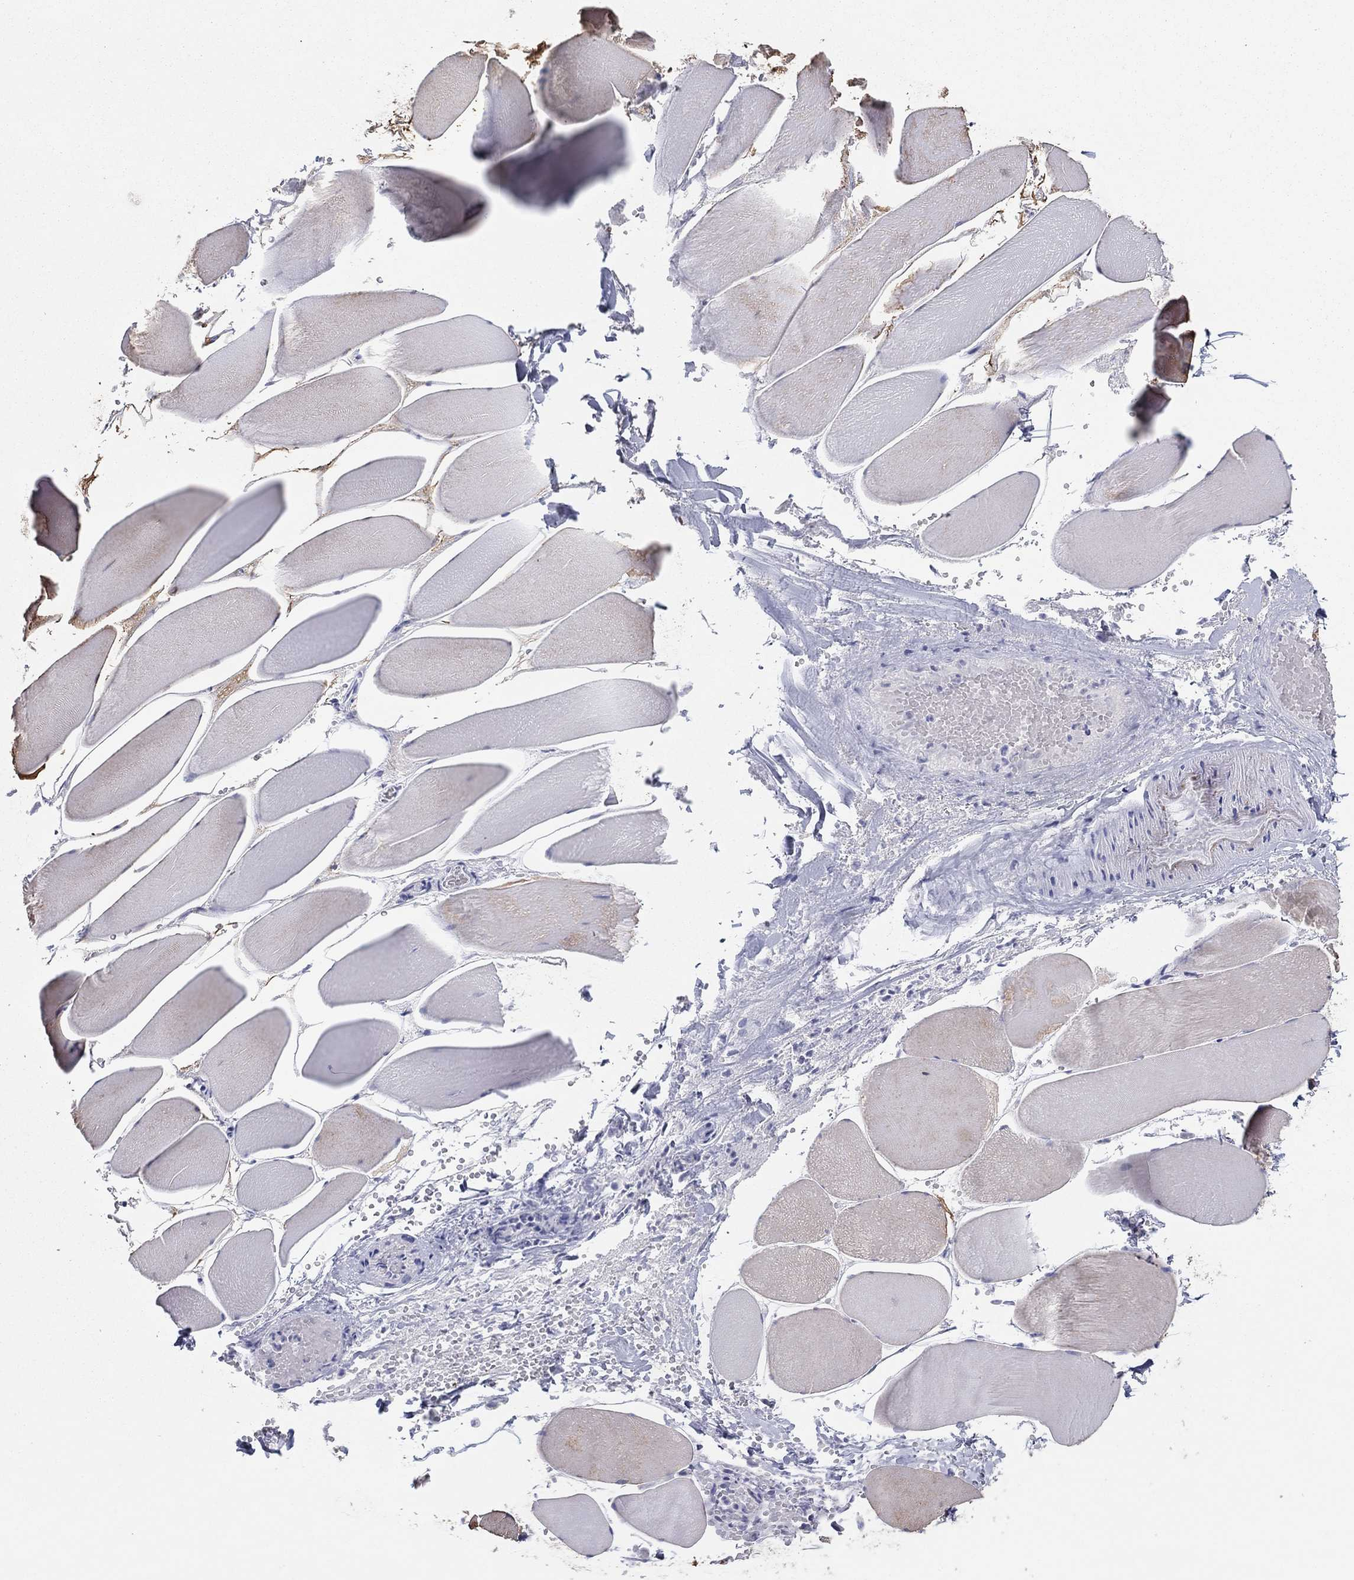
{"staining": {"intensity": "negative", "quantity": "none", "location": "none"}, "tissue": "skeletal muscle", "cell_type": "Myocytes", "image_type": "normal", "snomed": [{"axis": "morphology", "description": "Normal tissue, NOS"}, {"axis": "morphology", "description": "Malignant melanoma, Metastatic site"}, {"axis": "topography", "description": "Skeletal muscle"}], "caption": "Immunohistochemistry (IHC) micrograph of benign human skeletal muscle stained for a protein (brown), which reveals no staining in myocytes.", "gene": "CPNE6", "patient": {"sex": "male", "age": 50}}